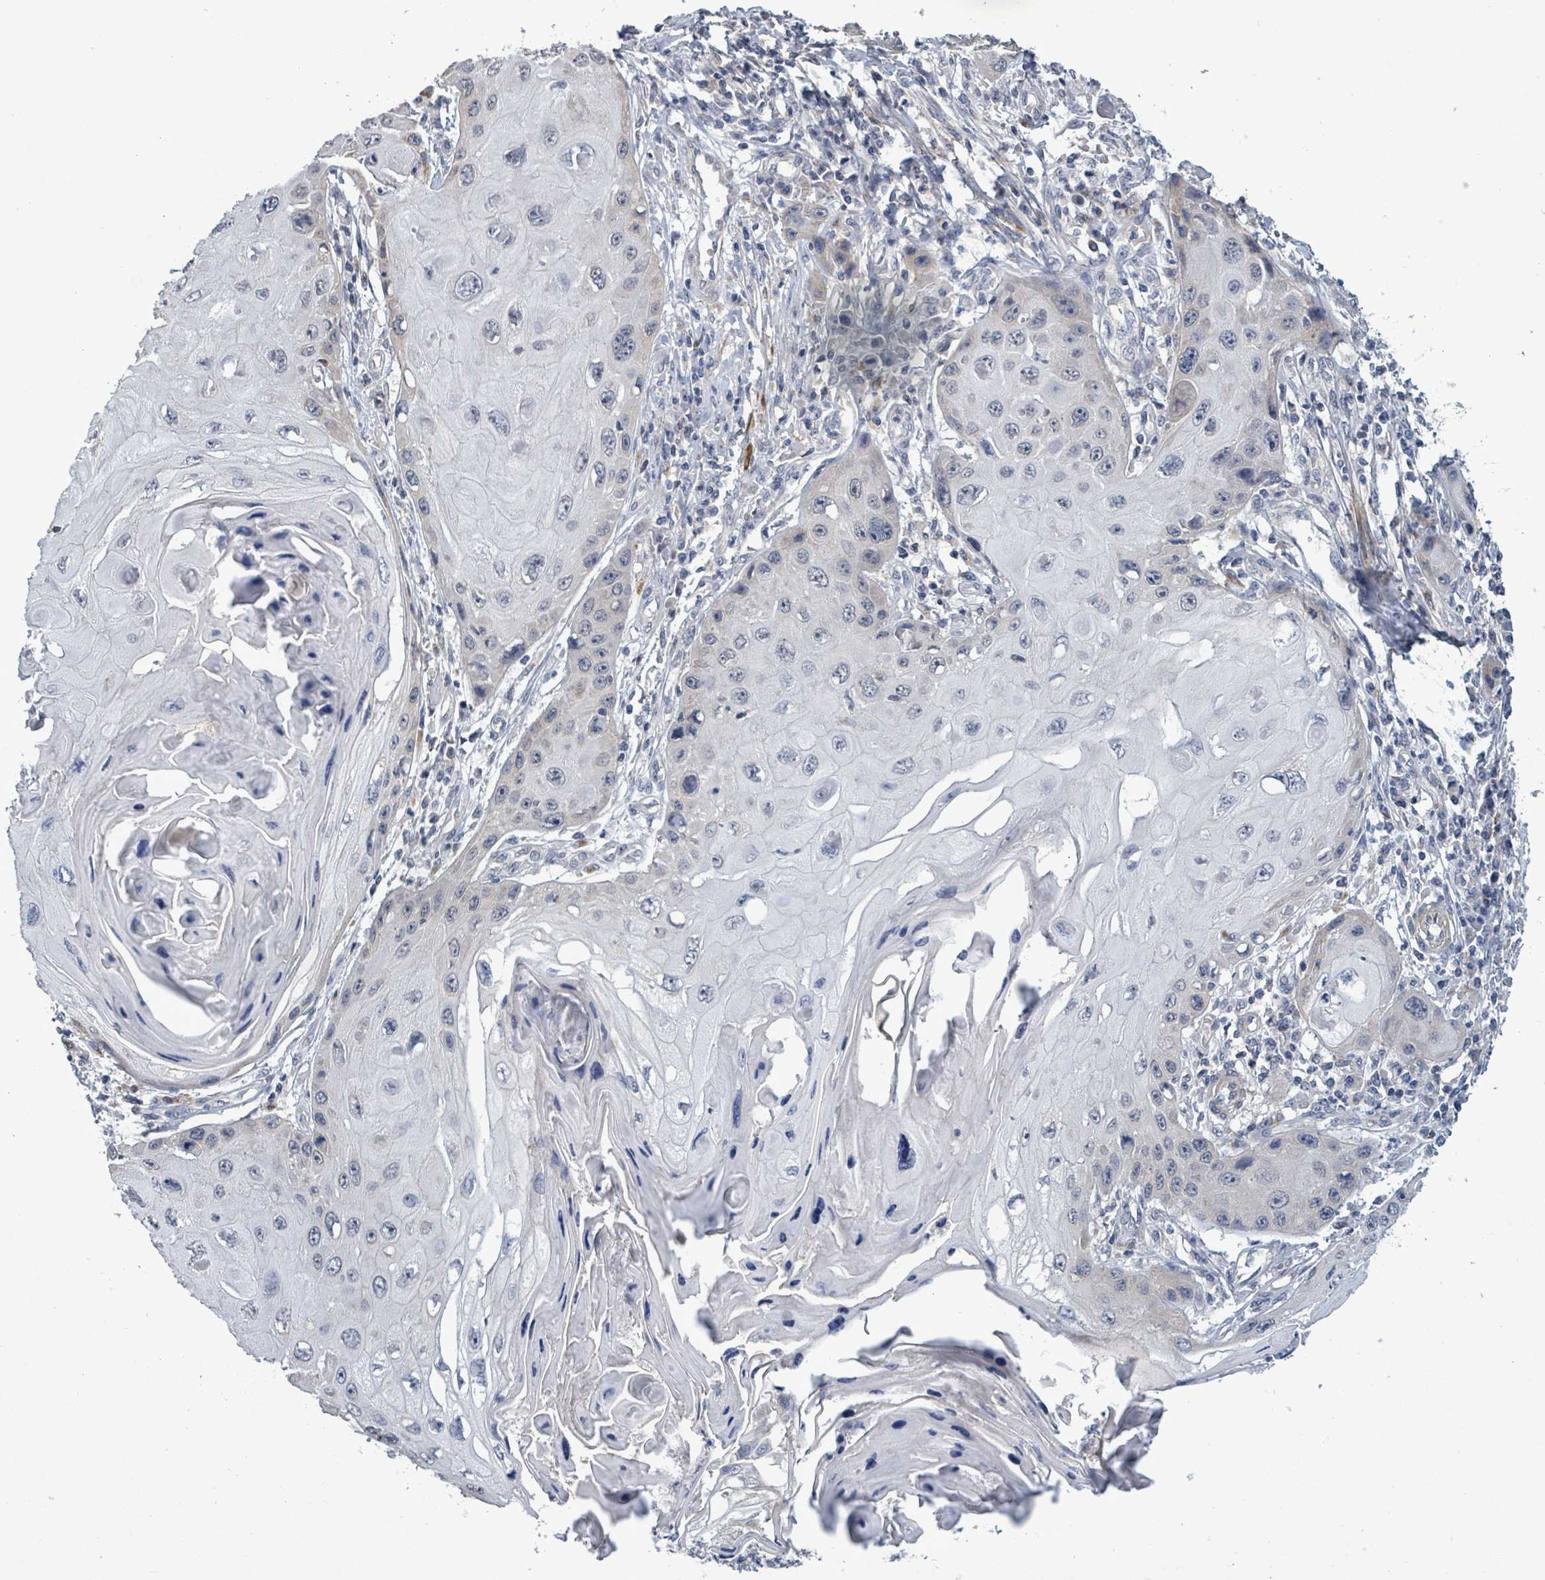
{"staining": {"intensity": "negative", "quantity": "none", "location": "none"}, "tissue": "skin cancer", "cell_type": "Tumor cells", "image_type": "cancer", "snomed": [{"axis": "morphology", "description": "Squamous cell carcinoma, NOS"}, {"axis": "topography", "description": "Skin"}, {"axis": "topography", "description": "Vulva"}], "caption": "Micrograph shows no protein positivity in tumor cells of skin squamous cell carcinoma tissue. The staining is performed using DAB (3,3'-diaminobenzidine) brown chromogen with nuclei counter-stained in using hematoxylin.", "gene": "AMMECR1", "patient": {"sex": "female", "age": 44}}